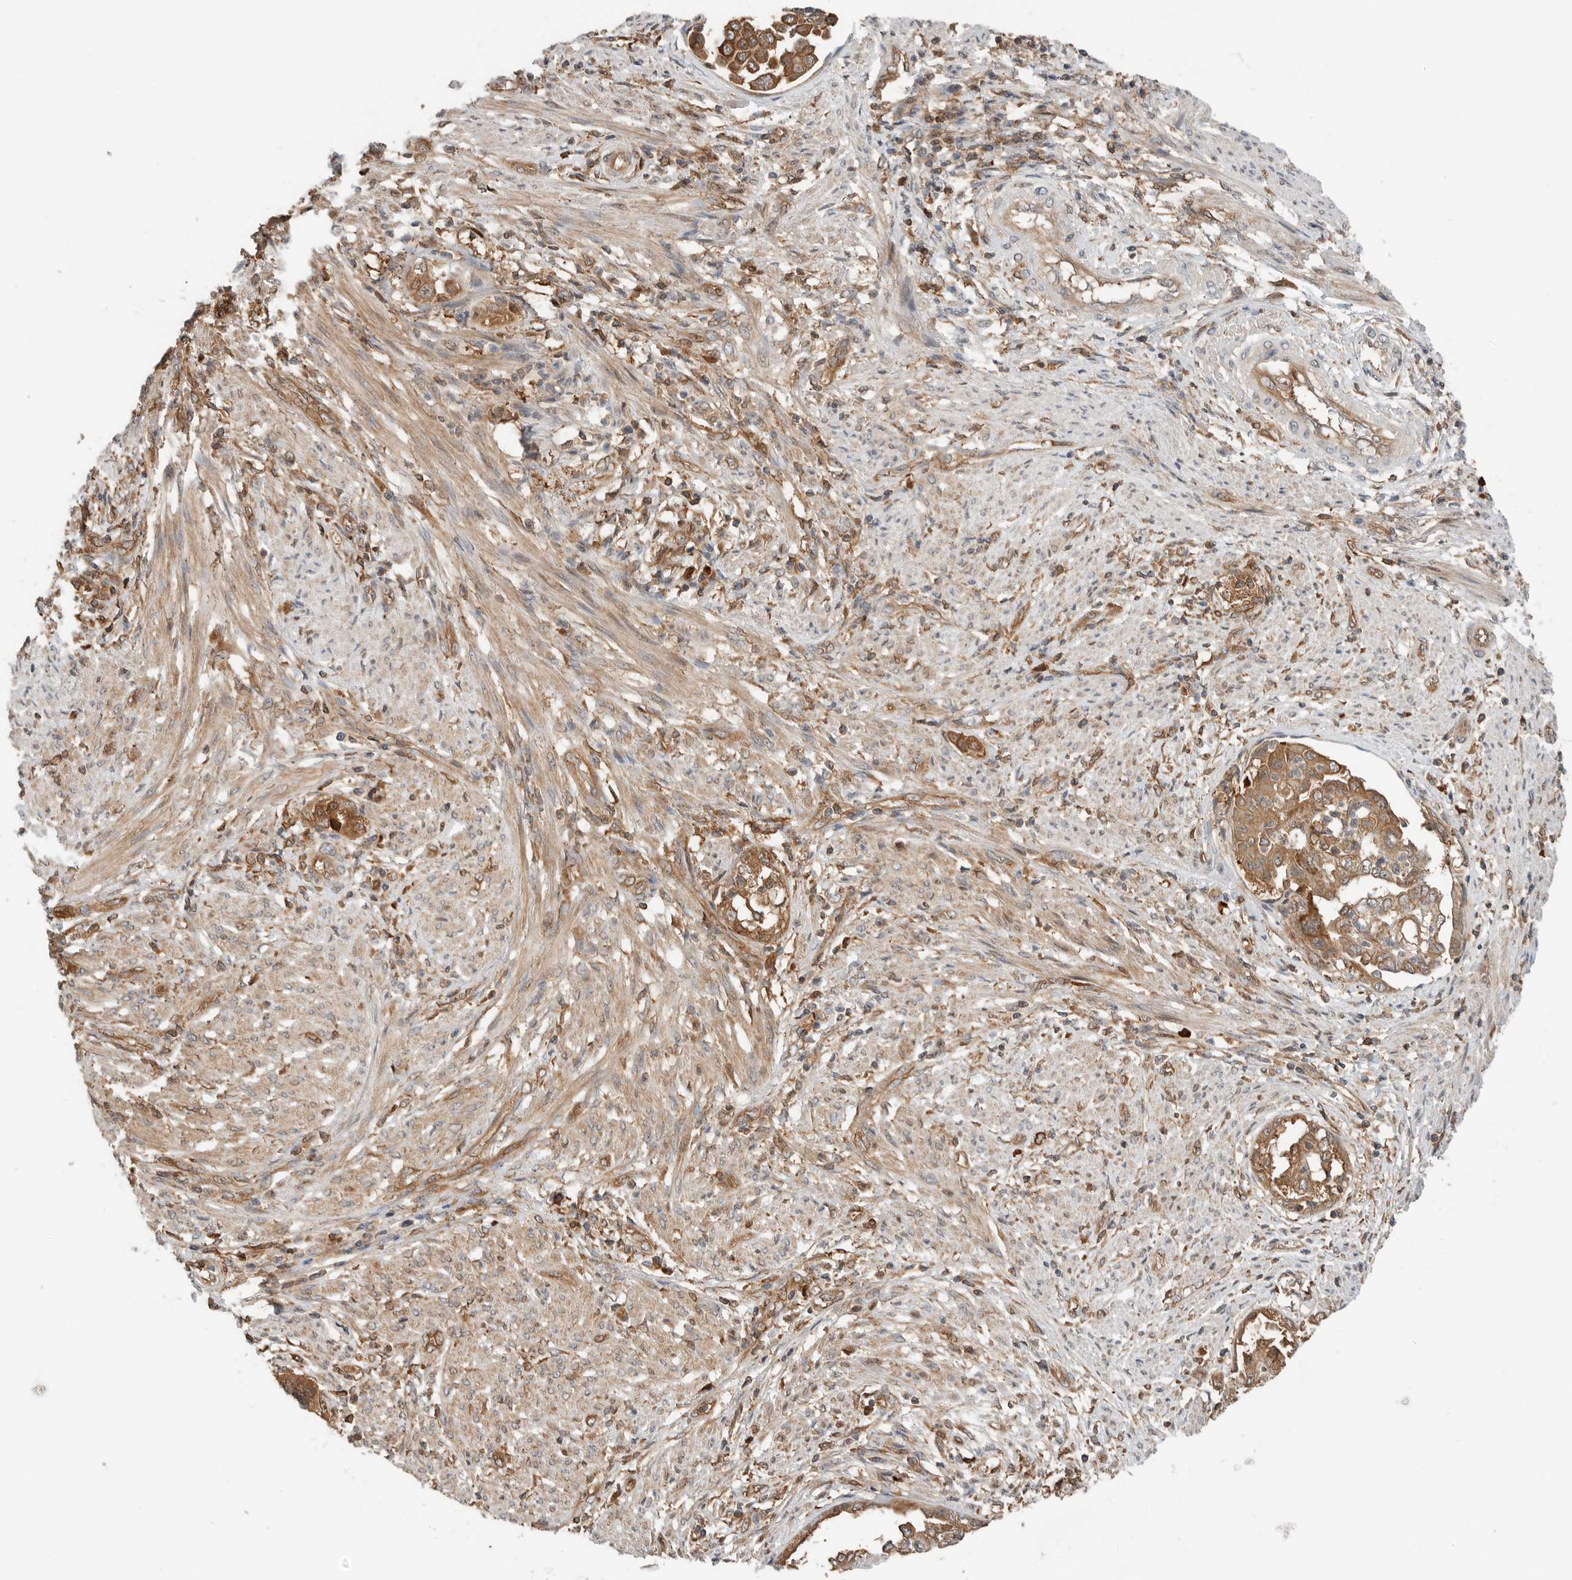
{"staining": {"intensity": "moderate", "quantity": ">75%", "location": "cytoplasmic/membranous"}, "tissue": "endometrial cancer", "cell_type": "Tumor cells", "image_type": "cancer", "snomed": [{"axis": "morphology", "description": "Adenocarcinoma, NOS"}, {"axis": "topography", "description": "Endometrium"}], "caption": "Immunohistochemical staining of endometrial cancer reveals medium levels of moderate cytoplasmic/membranous protein expression in approximately >75% of tumor cells.", "gene": "XPNPEP1", "patient": {"sex": "female", "age": 85}}